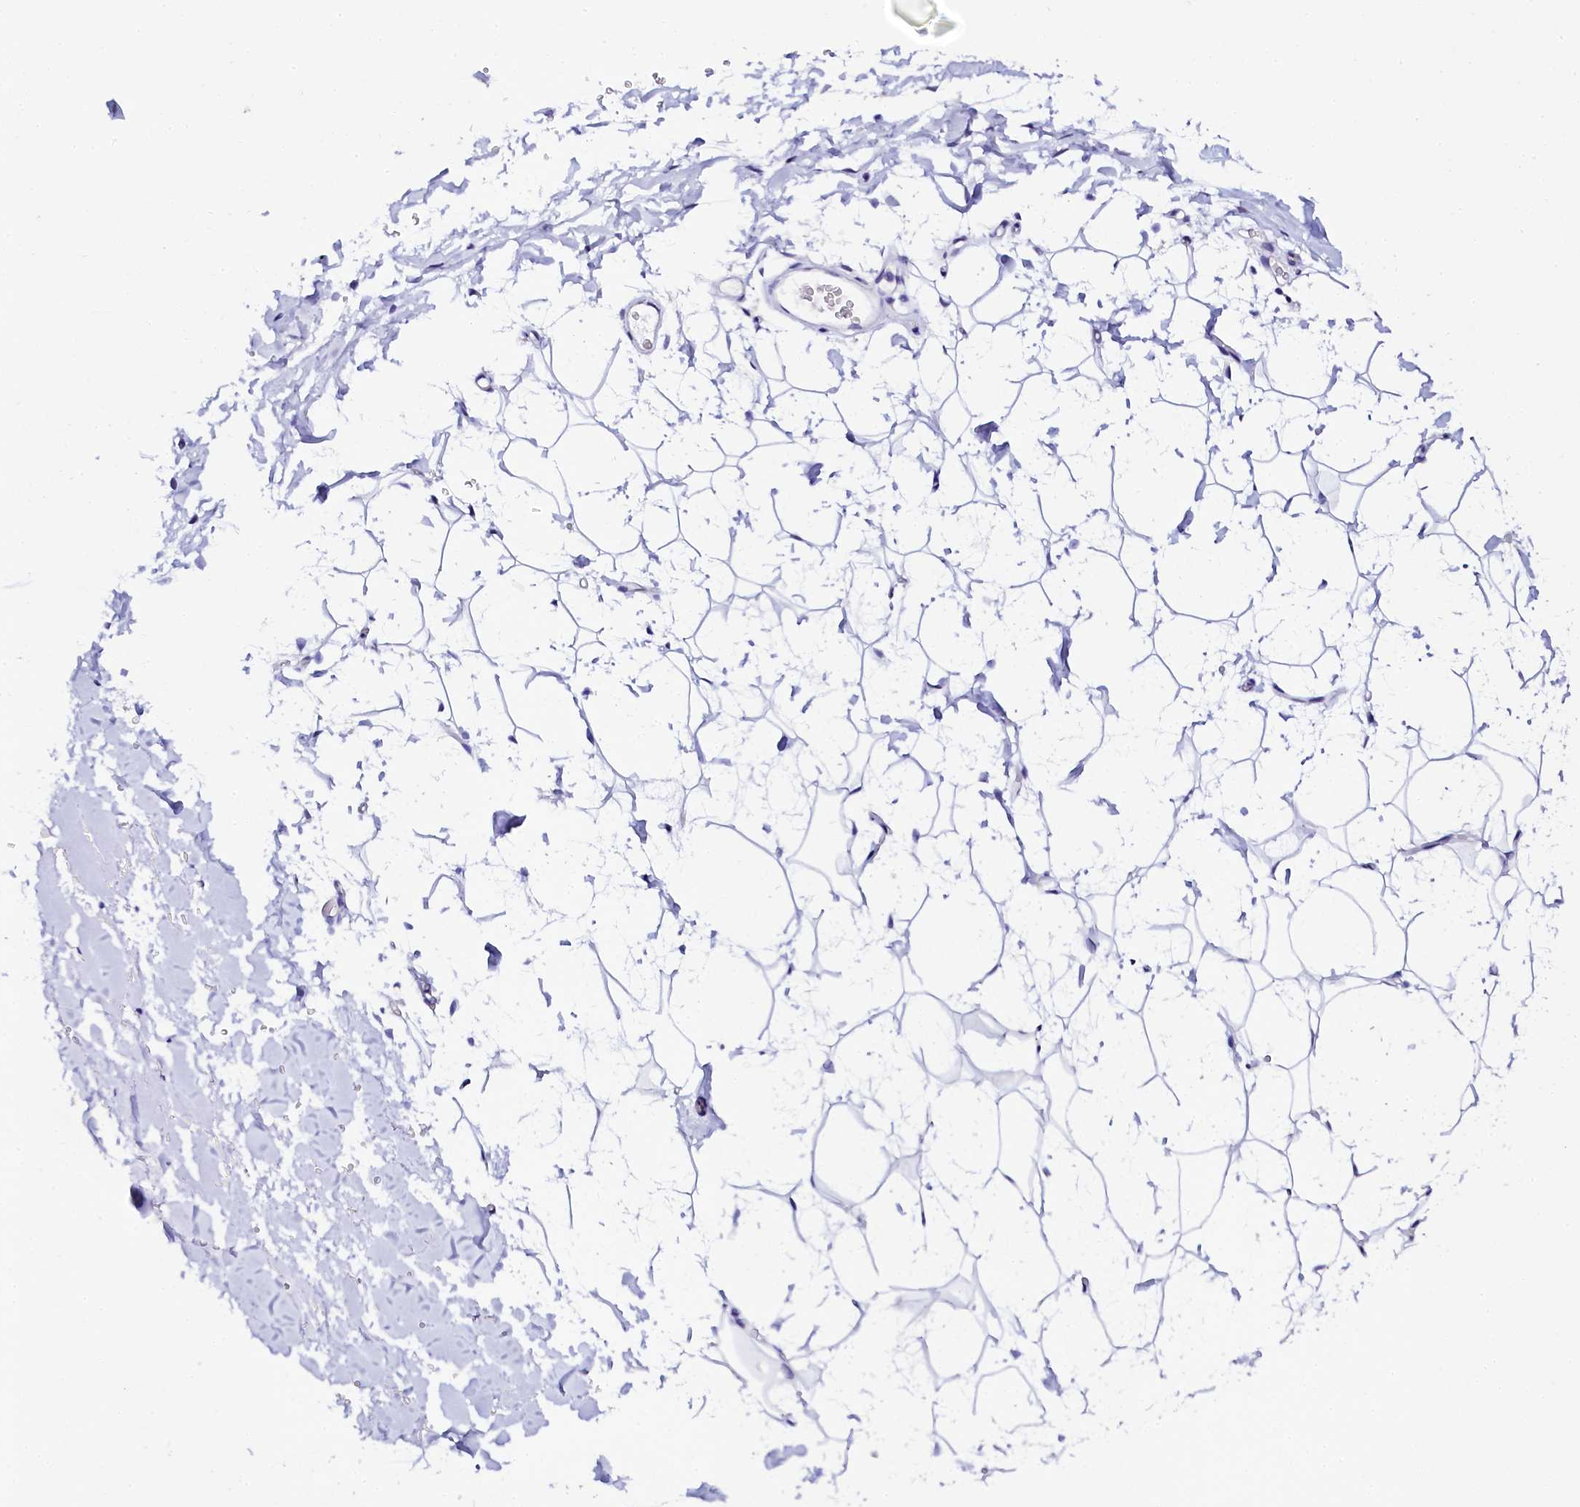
{"staining": {"intensity": "negative", "quantity": "none", "location": "none"}, "tissue": "adipose tissue", "cell_type": "Adipocytes", "image_type": "normal", "snomed": [{"axis": "morphology", "description": "Normal tissue, NOS"}, {"axis": "topography", "description": "Breast"}], "caption": "Human adipose tissue stained for a protein using IHC exhibits no positivity in adipocytes.", "gene": "SORD", "patient": {"sex": "female", "age": 26}}